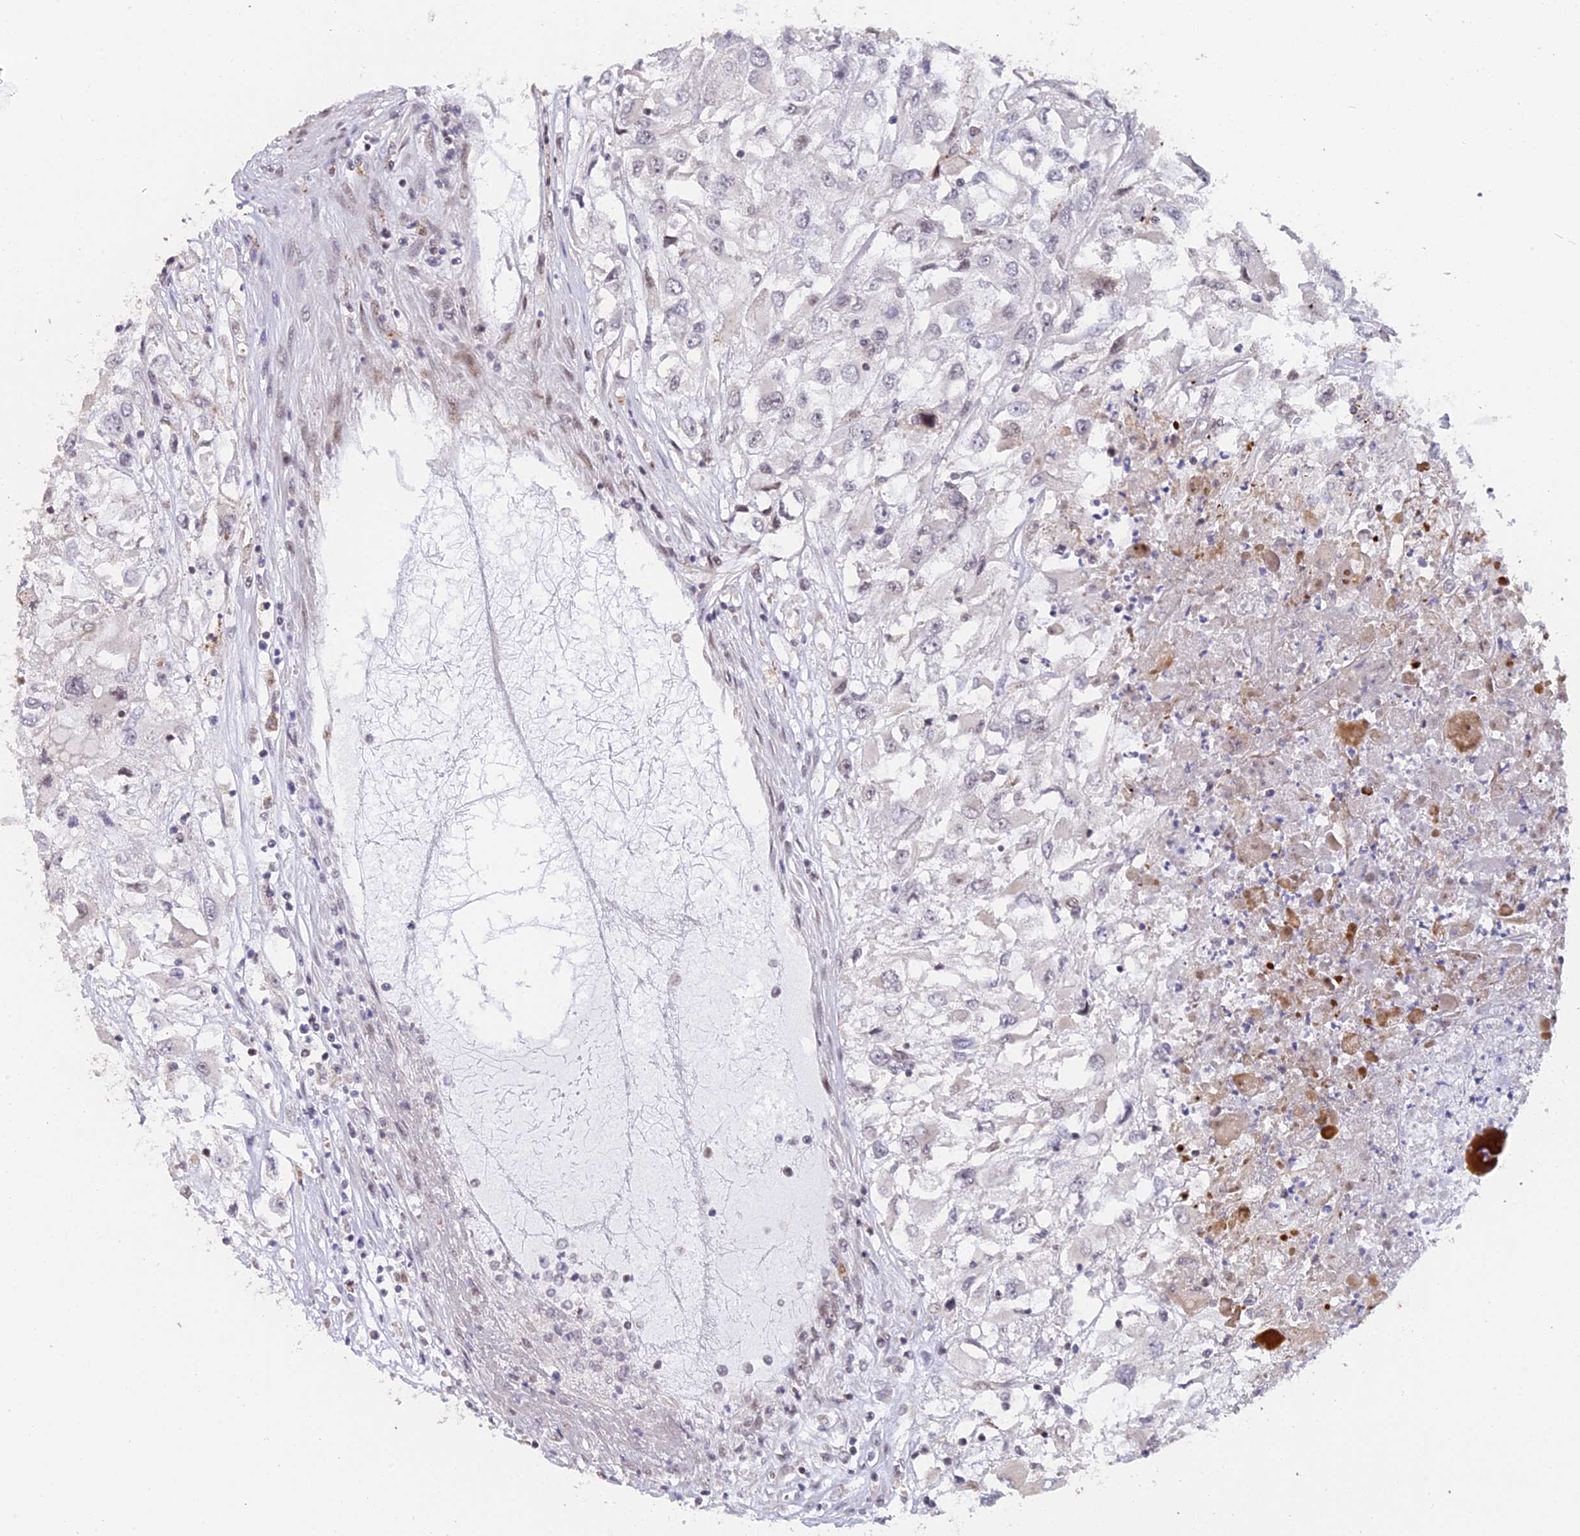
{"staining": {"intensity": "negative", "quantity": "none", "location": "none"}, "tissue": "renal cancer", "cell_type": "Tumor cells", "image_type": "cancer", "snomed": [{"axis": "morphology", "description": "Adenocarcinoma, NOS"}, {"axis": "topography", "description": "Kidney"}], "caption": "Histopathology image shows no significant protein positivity in tumor cells of renal cancer. The staining was performed using DAB (3,3'-diaminobenzidine) to visualize the protein expression in brown, while the nuclei were stained in blue with hematoxylin (Magnification: 20x).", "gene": "POLR2C", "patient": {"sex": "female", "age": 52}}